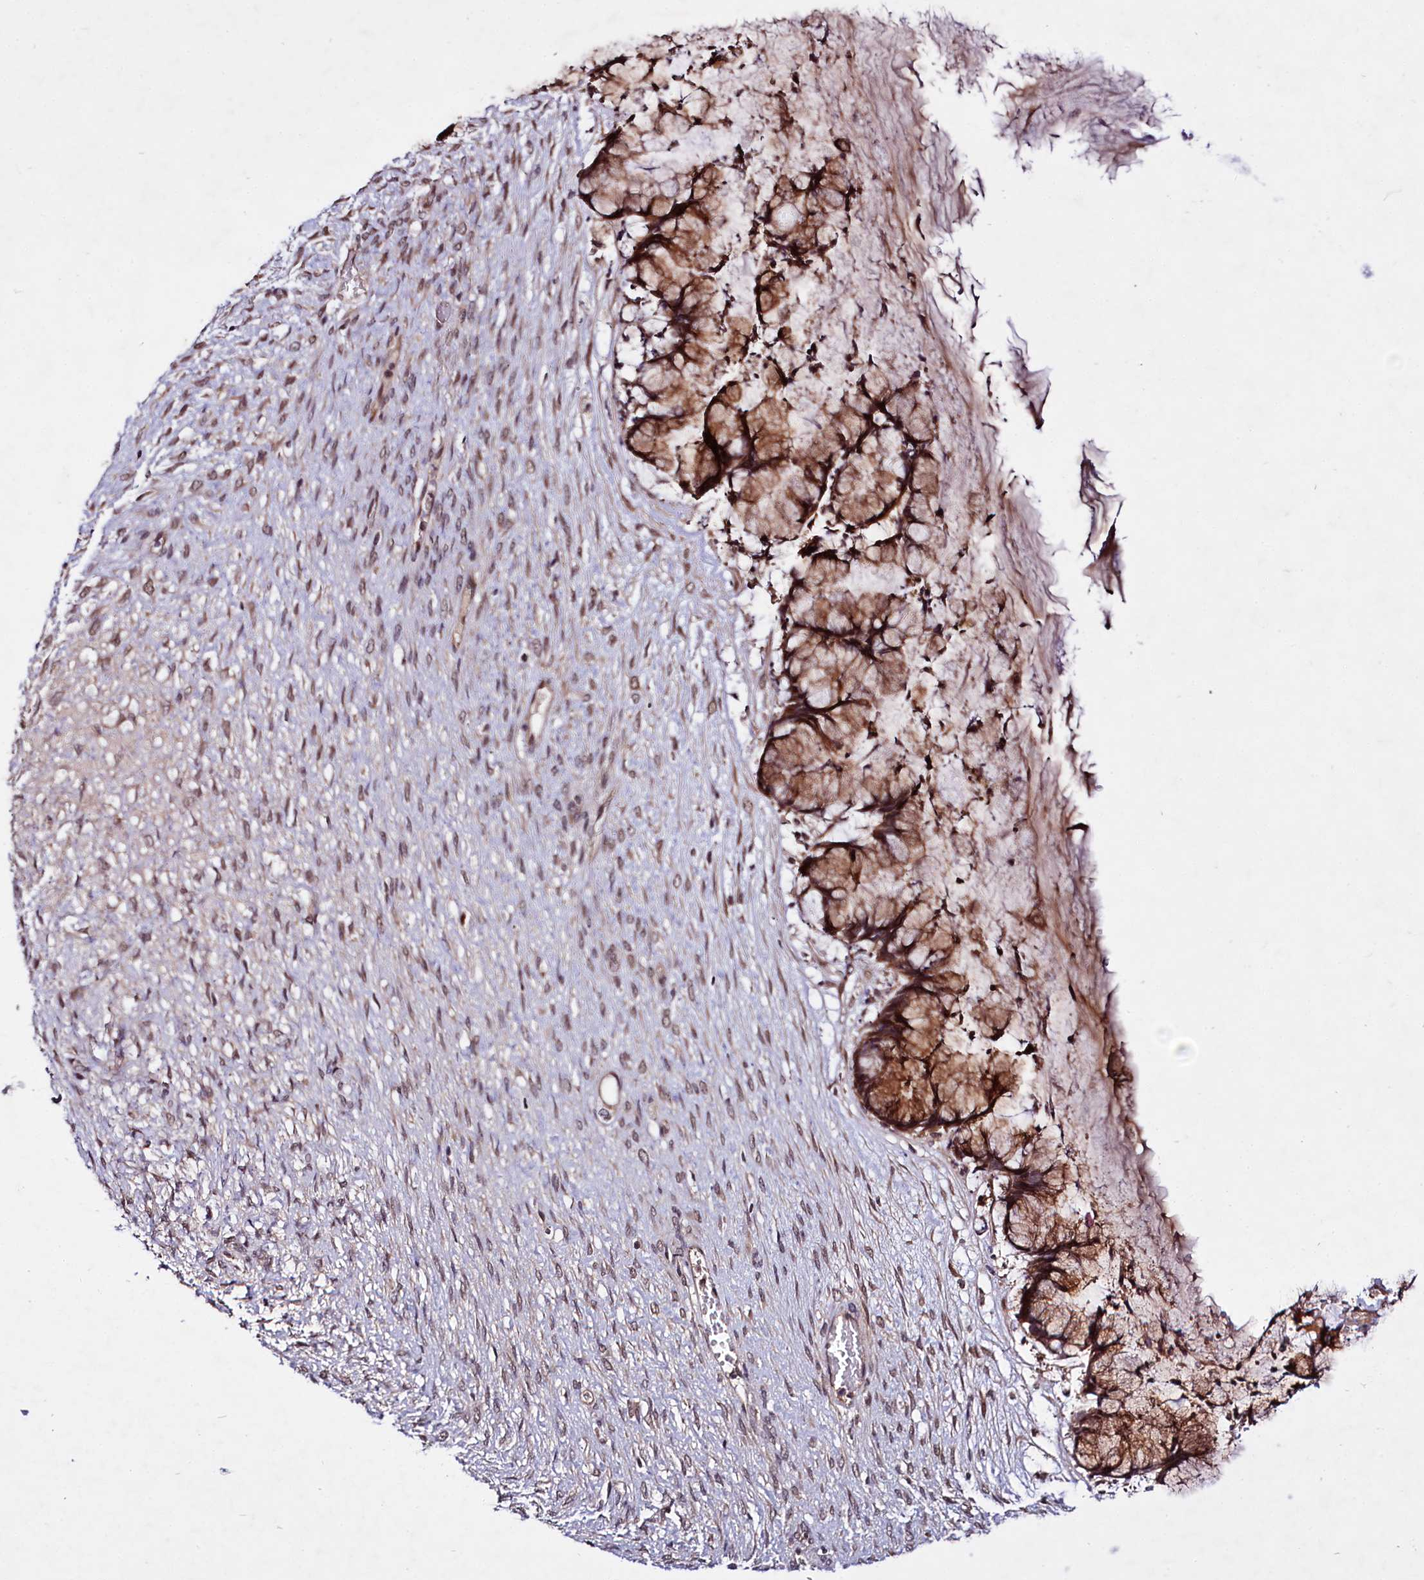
{"staining": {"intensity": "strong", "quantity": ">75%", "location": "cytoplasmic/membranous"}, "tissue": "ovarian cancer", "cell_type": "Tumor cells", "image_type": "cancer", "snomed": [{"axis": "morphology", "description": "Cystadenocarcinoma, mucinous, NOS"}, {"axis": "topography", "description": "Ovary"}], "caption": "A high-resolution histopathology image shows immunohistochemistry staining of mucinous cystadenocarcinoma (ovarian), which reveals strong cytoplasmic/membranous positivity in approximately >75% of tumor cells.", "gene": "UBE3A", "patient": {"sex": "female", "age": 42}}